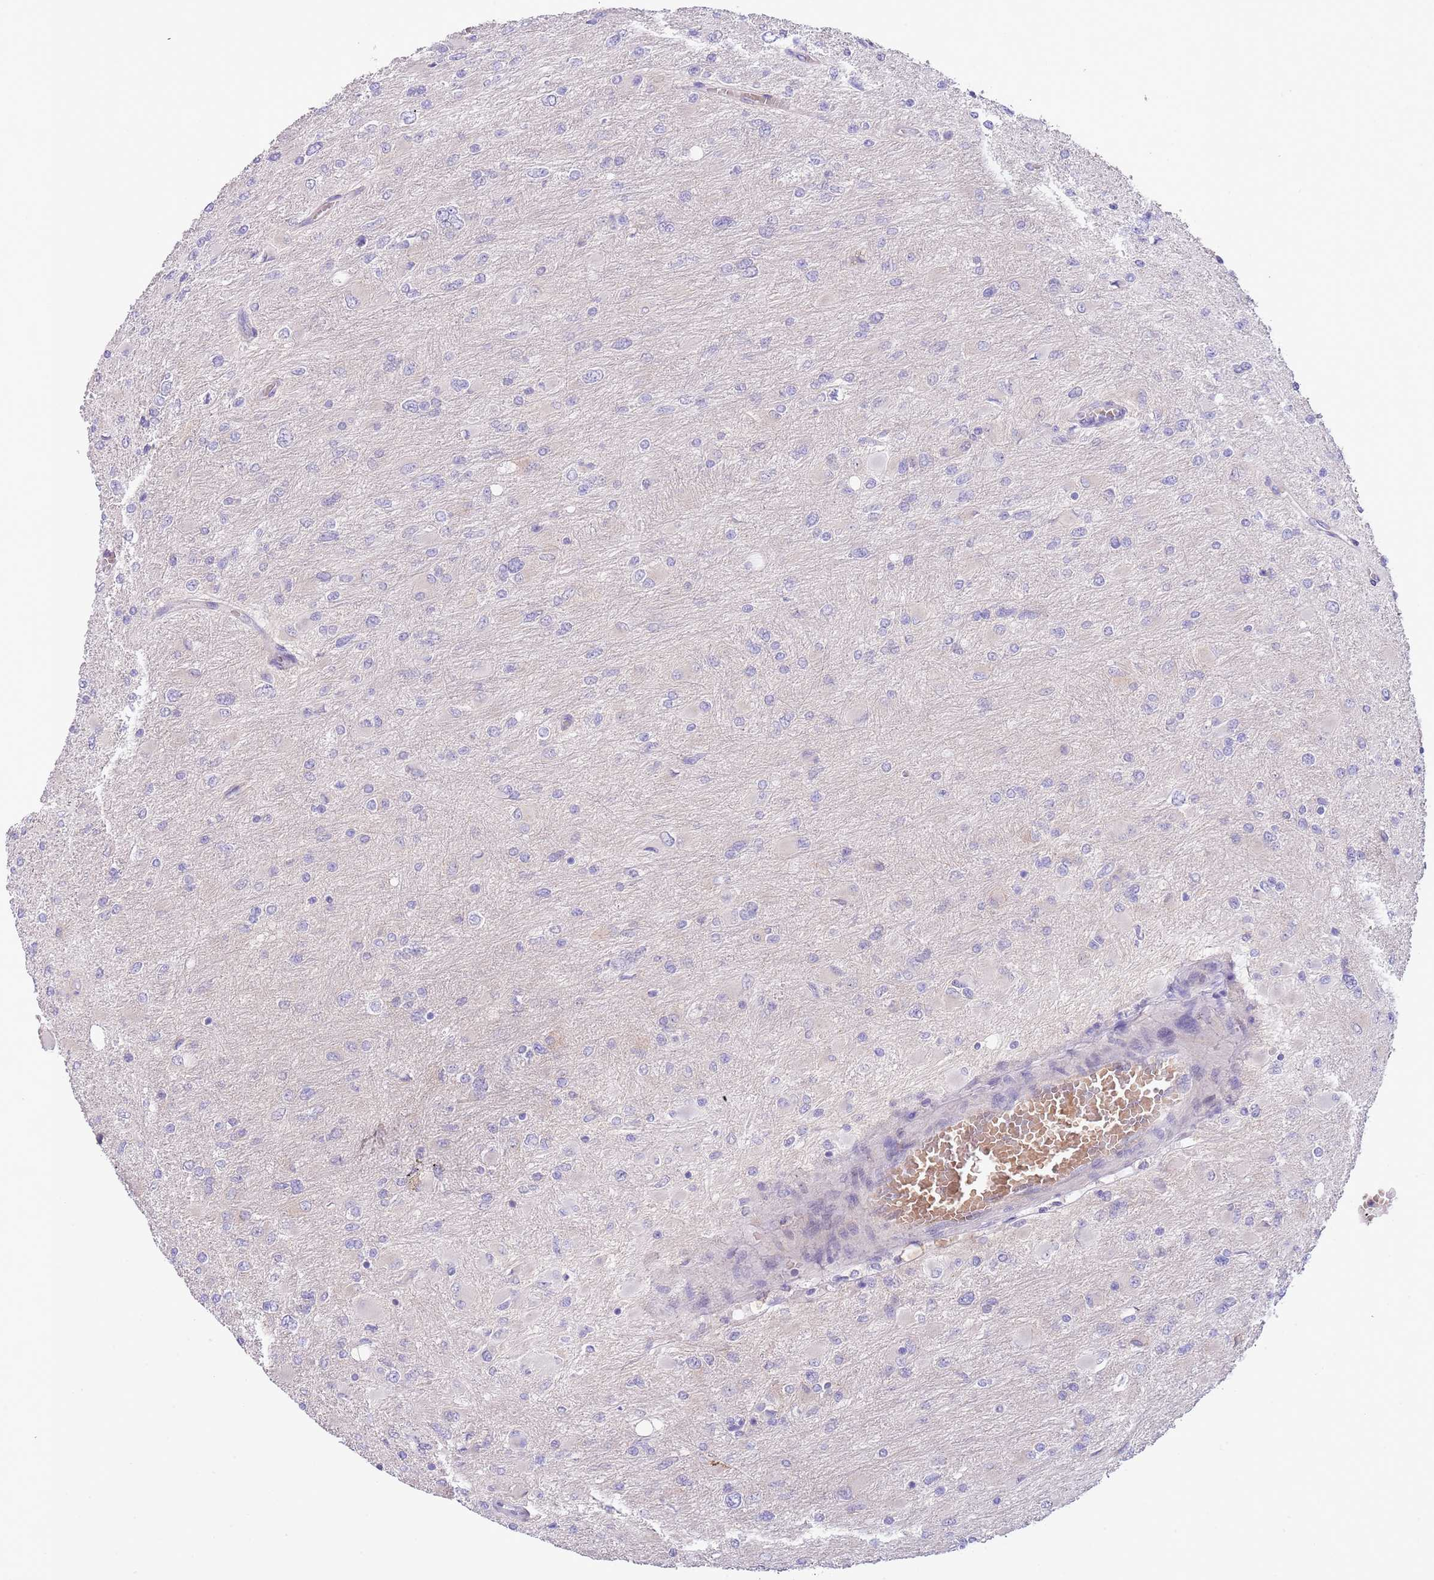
{"staining": {"intensity": "negative", "quantity": "none", "location": "none"}, "tissue": "glioma", "cell_type": "Tumor cells", "image_type": "cancer", "snomed": [{"axis": "morphology", "description": "Glioma, malignant, High grade"}, {"axis": "topography", "description": "Cerebral cortex"}], "caption": "There is no significant expression in tumor cells of malignant glioma (high-grade). (DAB (3,3'-diaminobenzidine) immunohistochemistry (IHC), high magnification).", "gene": "AP1S2", "patient": {"sex": "female", "age": 36}}